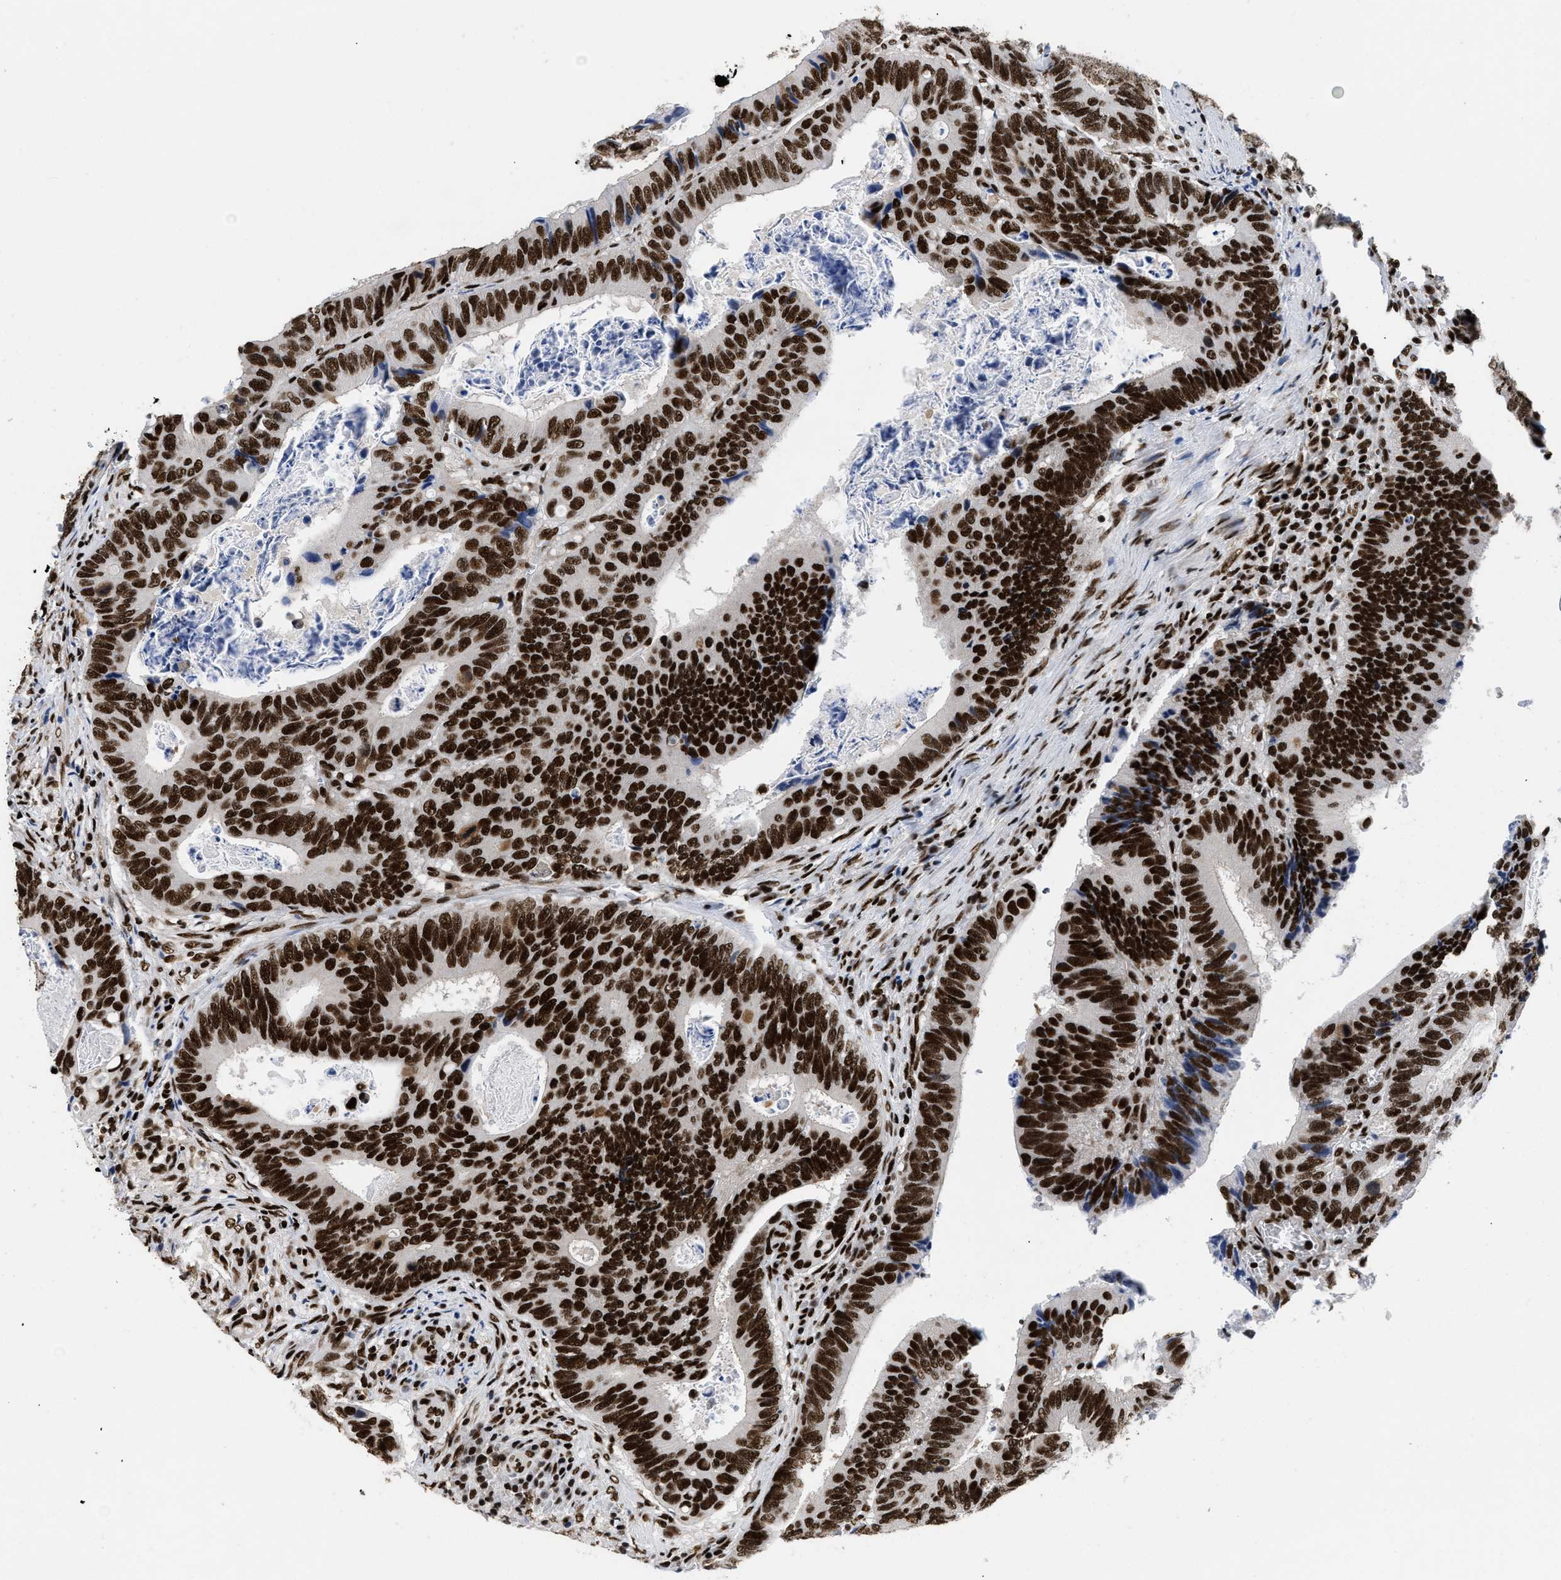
{"staining": {"intensity": "strong", "quantity": ">75%", "location": "nuclear"}, "tissue": "colorectal cancer", "cell_type": "Tumor cells", "image_type": "cancer", "snomed": [{"axis": "morphology", "description": "Inflammation, NOS"}, {"axis": "morphology", "description": "Adenocarcinoma, NOS"}, {"axis": "topography", "description": "Colon"}], "caption": "This photomicrograph shows immunohistochemistry (IHC) staining of human colorectal cancer, with high strong nuclear positivity in approximately >75% of tumor cells.", "gene": "CREB1", "patient": {"sex": "male", "age": 72}}